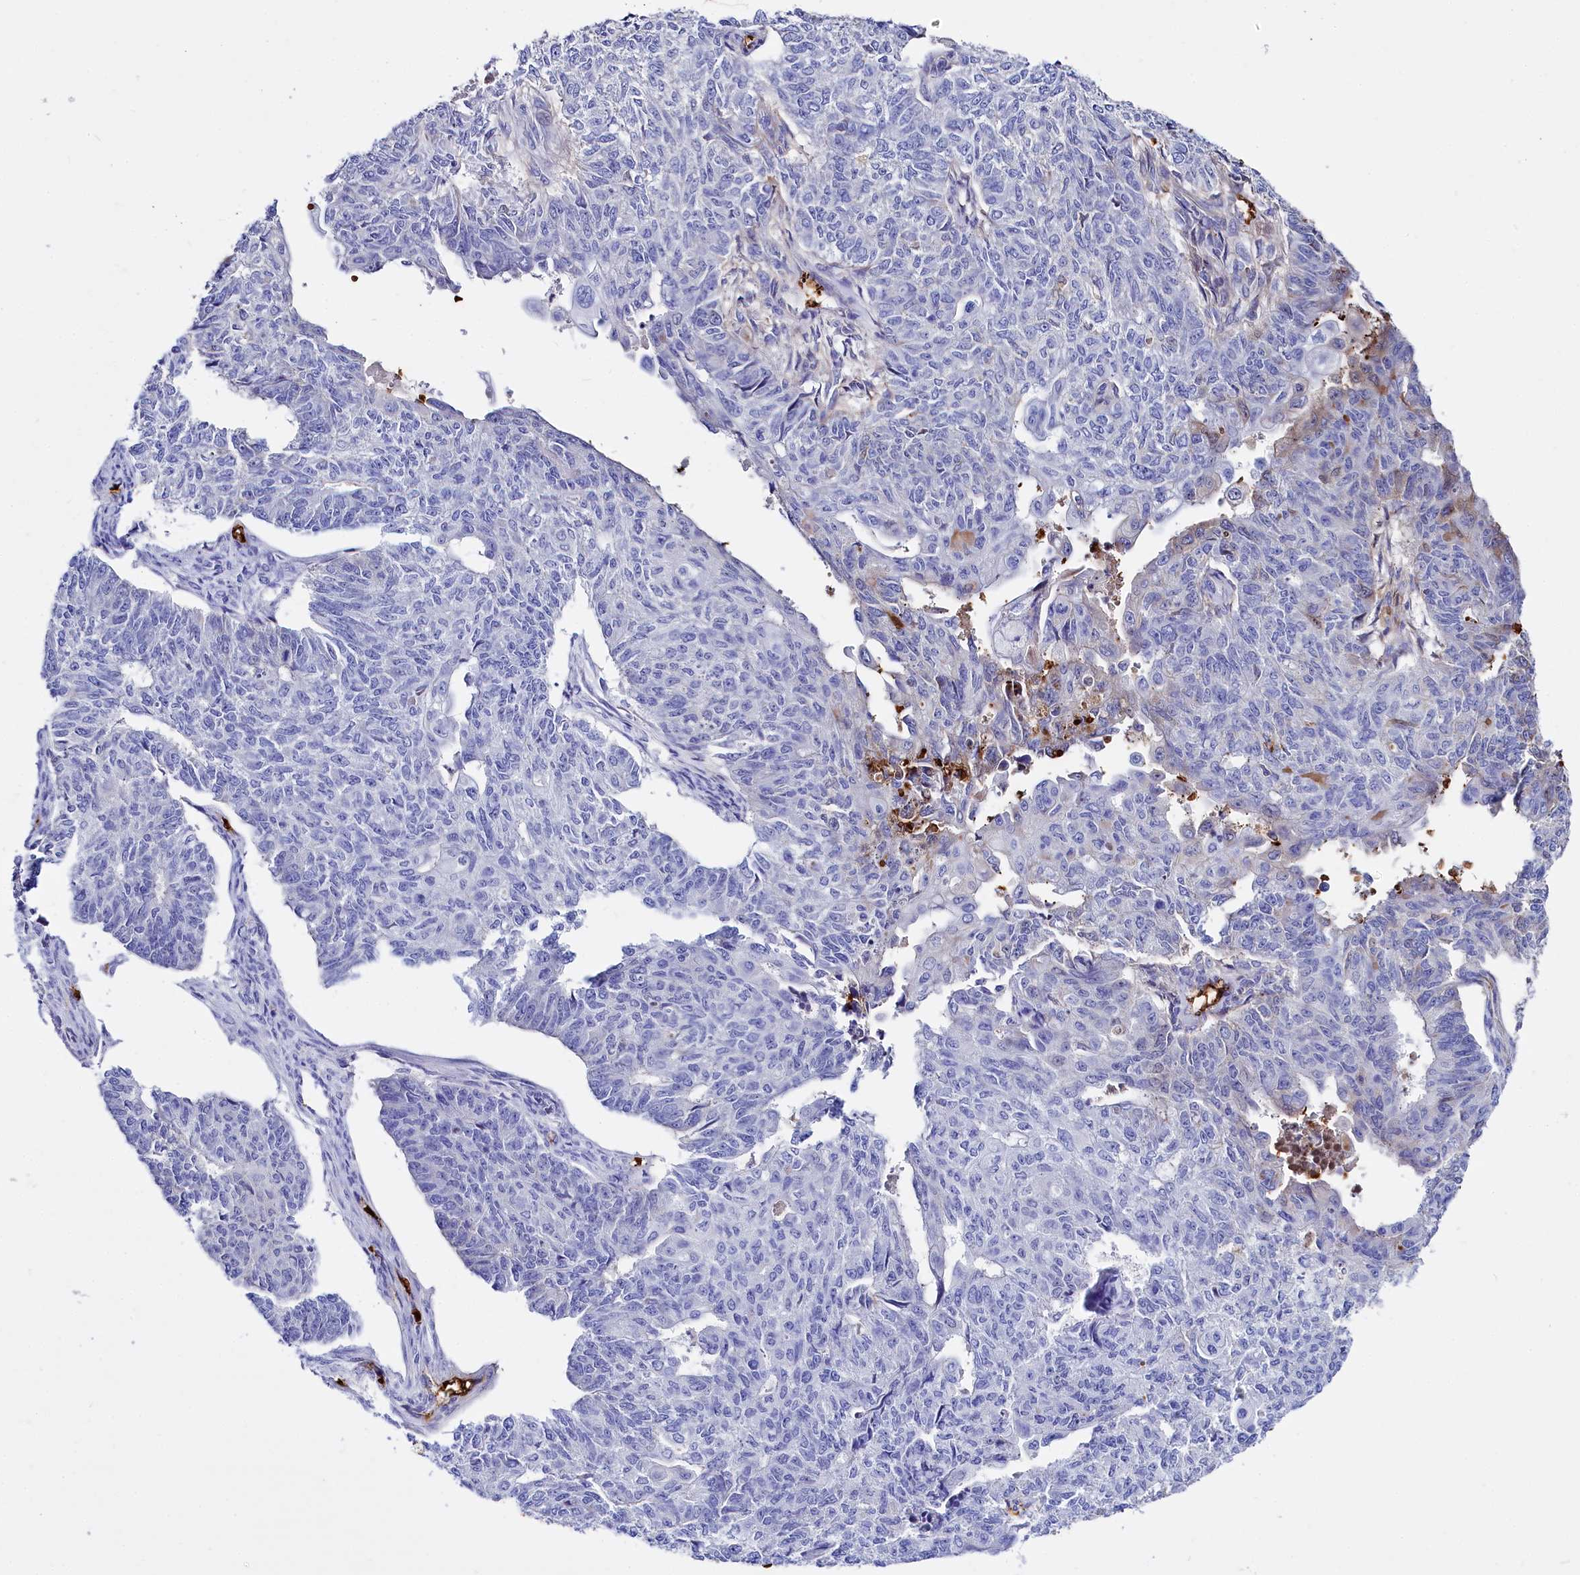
{"staining": {"intensity": "negative", "quantity": "none", "location": "none"}, "tissue": "endometrial cancer", "cell_type": "Tumor cells", "image_type": "cancer", "snomed": [{"axis": "morphology", "description": "Adenocarcinoma, NOS"}, {"axis": "topography", "description": "Endometrium"}], "caption": "This is an immunohistochemistry photomicrograph of human endometrial cancer. There is no expression in tumor cells.", "gene": "RPUSD3", "patient": {"sex": "female", "age": 32}}